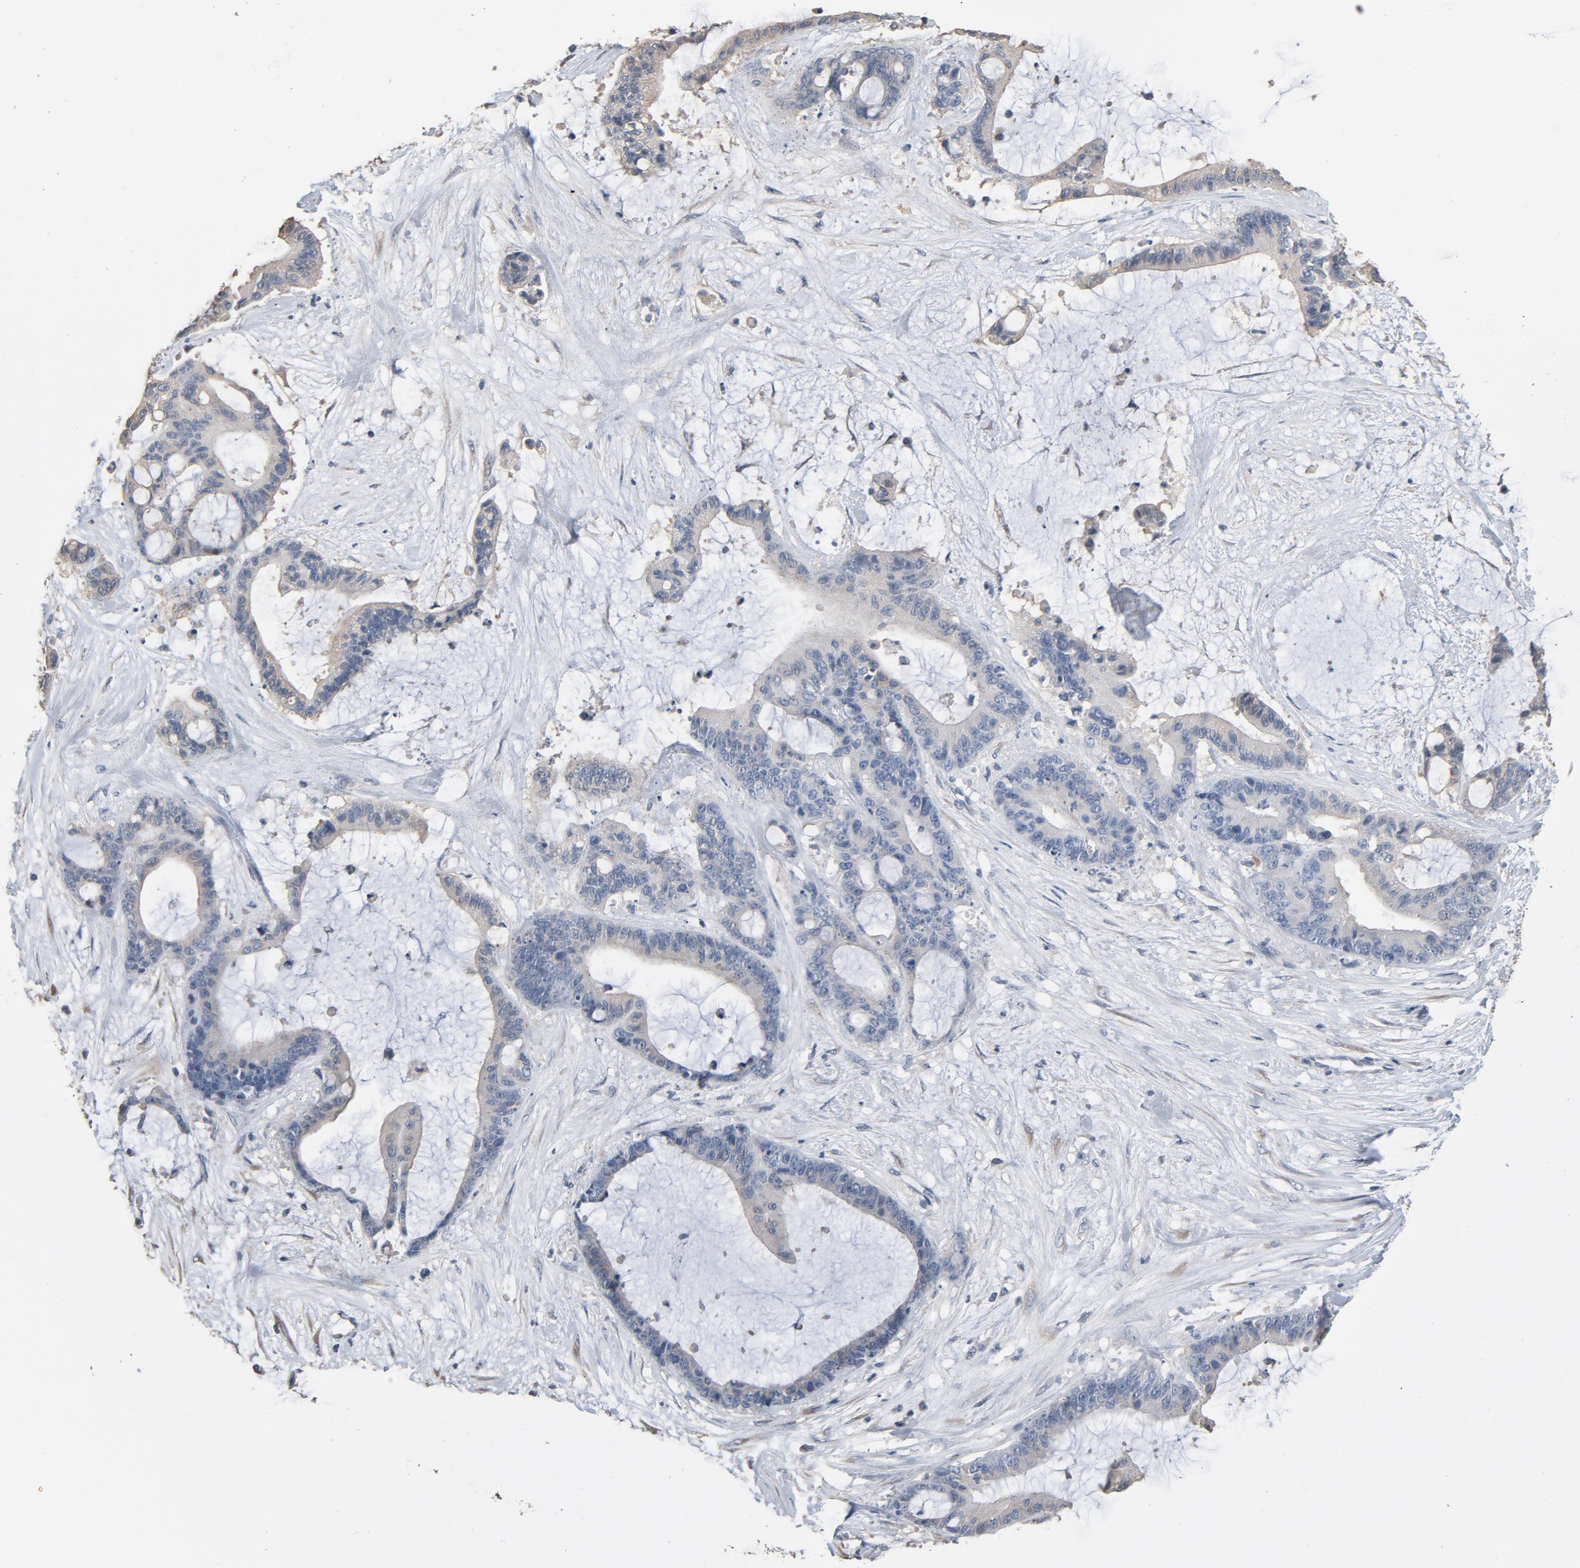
{"staining": {"intensity": "weak", "quantity": "25%-75%", "location": "cytoplasmic/membranous"}, "tissue": "liver cancer", "cell_type": "Tumor cells", "image_type": "cancer", "snomed": [{"axis": "morphology", "description": "Cholangiocarcinoma"}, {"axis": "topography", "description": "Liver"}], "caption": "Liver cholangiocarcinoma stained with DAB IHC demonstrates low levels of weak cytoplasmic/membranous staining in approximately 25%-75% of tumor cells.", "gene": "SOX6", "patient": {"sex": "female", "age": 73}}